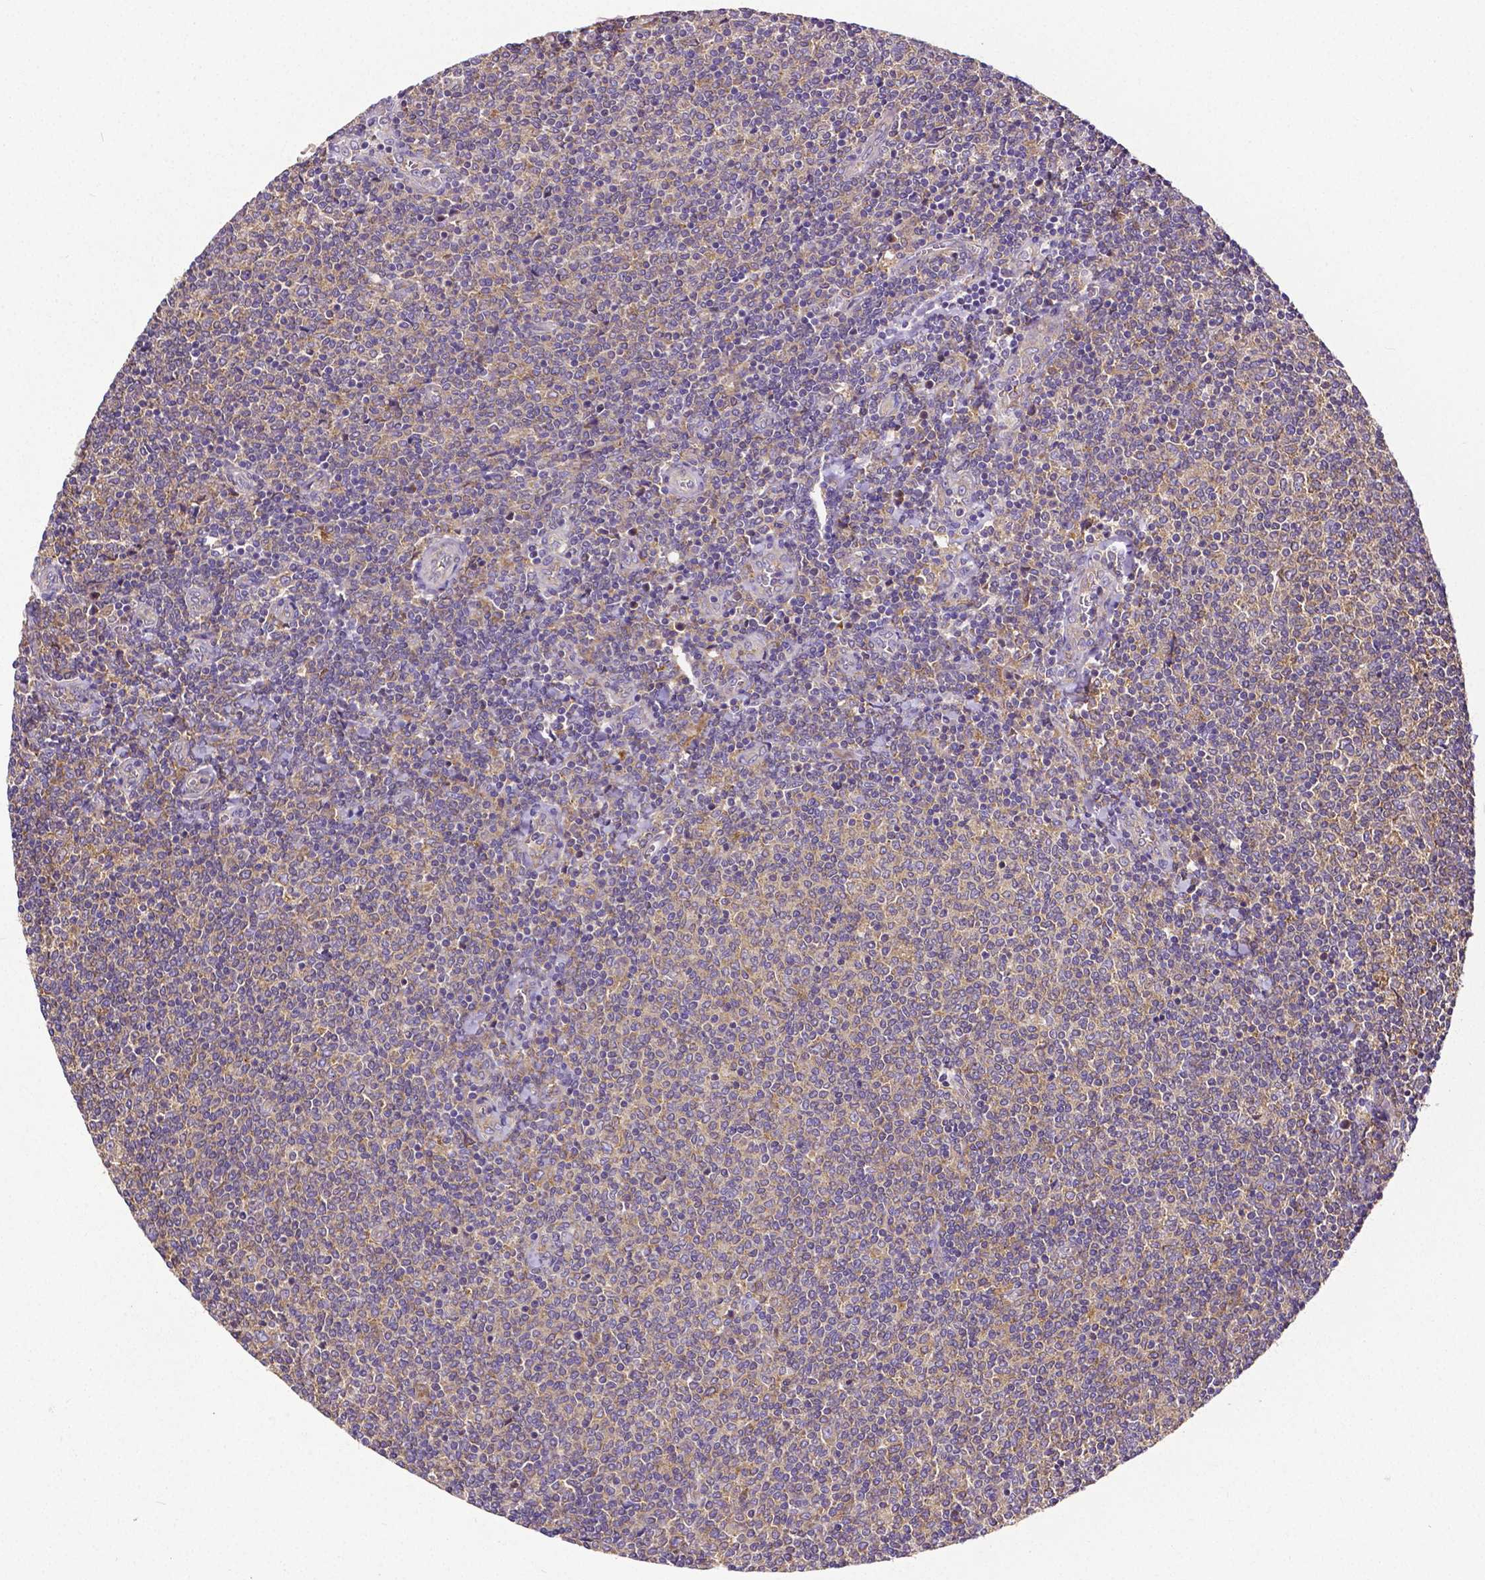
{"staining": {"intensity": "weak", "quantity": "<25%", "location": "cytoplasmic/membranous"}, "tissue": "lymphoma", "cell_type": "Tumor cells", "image_type": "cancer", "snomed": [{"axis": "morphology", "description": "Malignant lymphoma, non-Hodgkin's type, Low grade"}, {"axis": "topography", "description": "Lymph node"}], "caption": "Tumor cells show no significant protein positivity in malignant lymphoma, non-Hodgkin's type (low-grade).", "gene": "DICER1", "patient": {"sex": "male", "age": 52}}